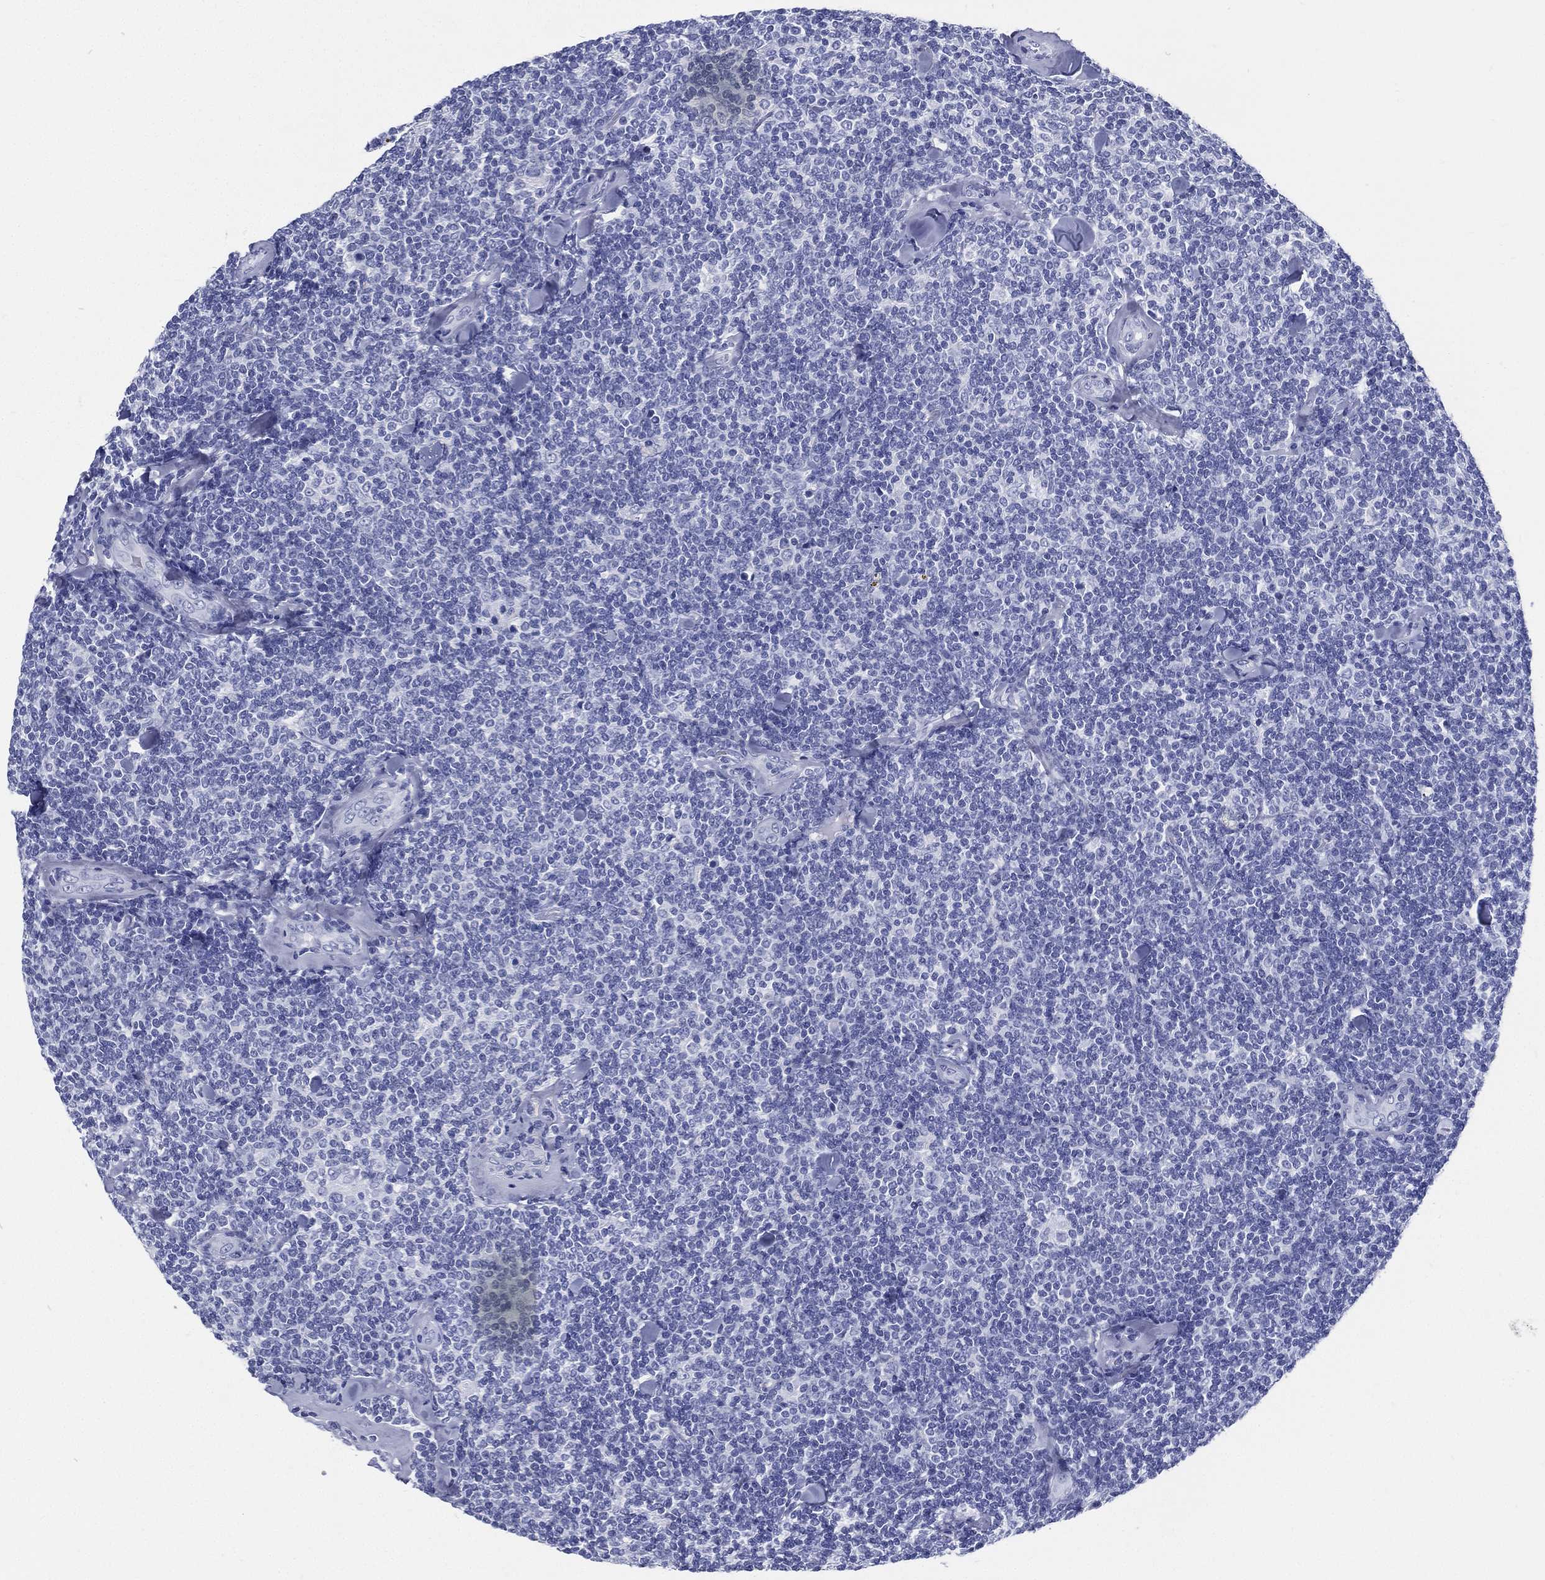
{"staining": {"intensity": "negative", "quantity": "none", "location": "none"}, "tissue": "lymphoma", "cell_type": "Tumor cells", "image_type": "cancer", "snomed": [{"axis": "morphology", "description": "Malignant lymphoma, non-Hodgkin's type, Low grade"}, {"axis": "topography", "description": "Lymph node"}], "caption": "Immunohistochemical staining of low-grade malignant lymphoma, non-Hodgkin's type shows no significant expression in tumor cells.", "gene": "RSPH4A", "patient": {"sex": "female", "age": 56}}